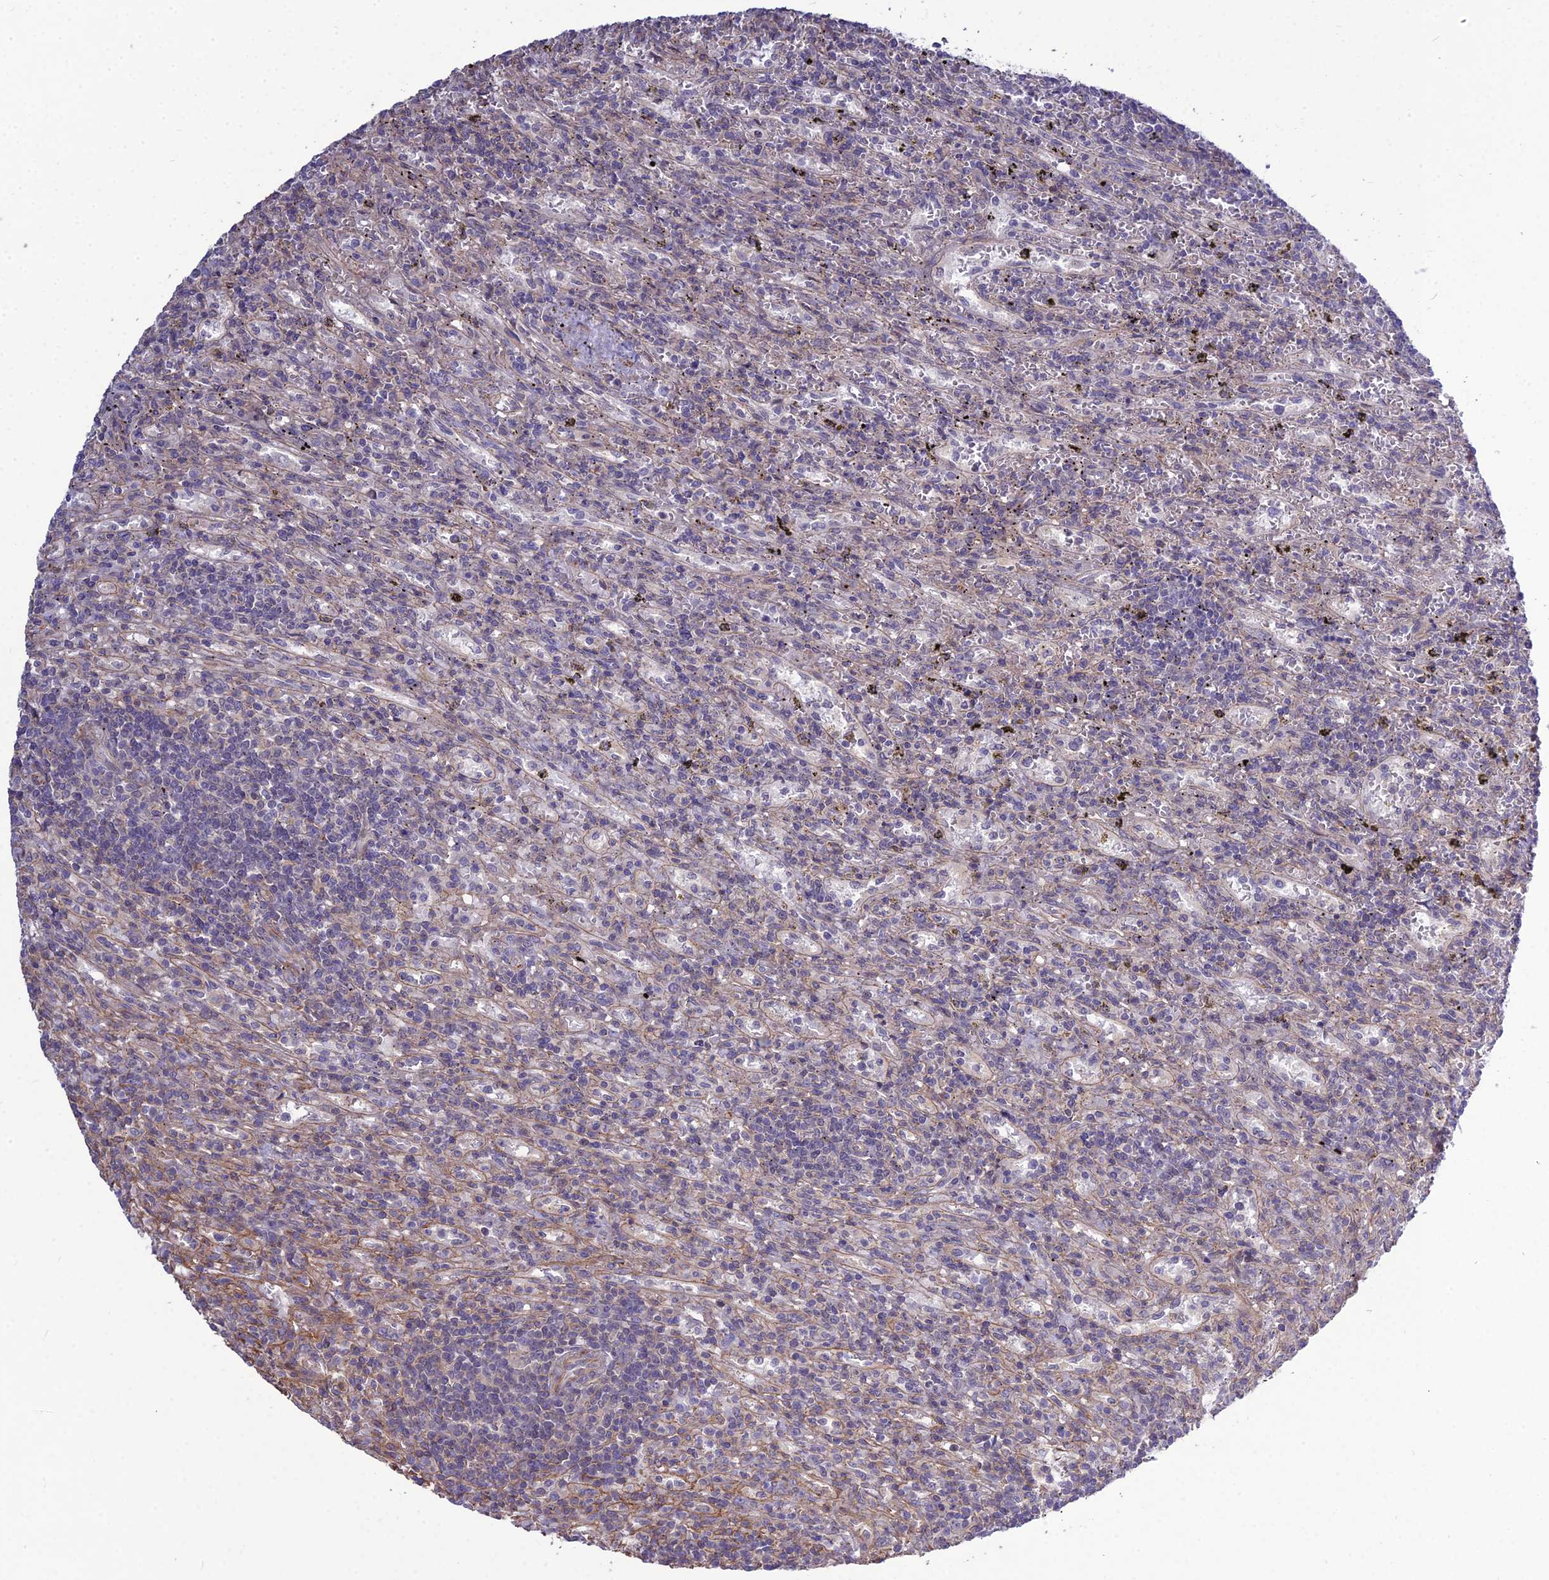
{"staining": {"intensity": "negative", "quantity": "none", "location": "none"}, "tissue": "lymphoma", "cell_type": "Tumor cells", "image_type": "cancer", "snomed": [{"axis": "morphology", "description": "Malignant lymphoma, non-Hodgkin's type, Low grade"}, {"axis": "topography", "description": "Spleen"}], "caption": "Protein analysis of malignant lymphoma, non-Hodgkin's type (low-grade) displays no significant staining in tumor cells.", "gene": "TSPYL2", "patient": {"sex": "male", "age": 76}}